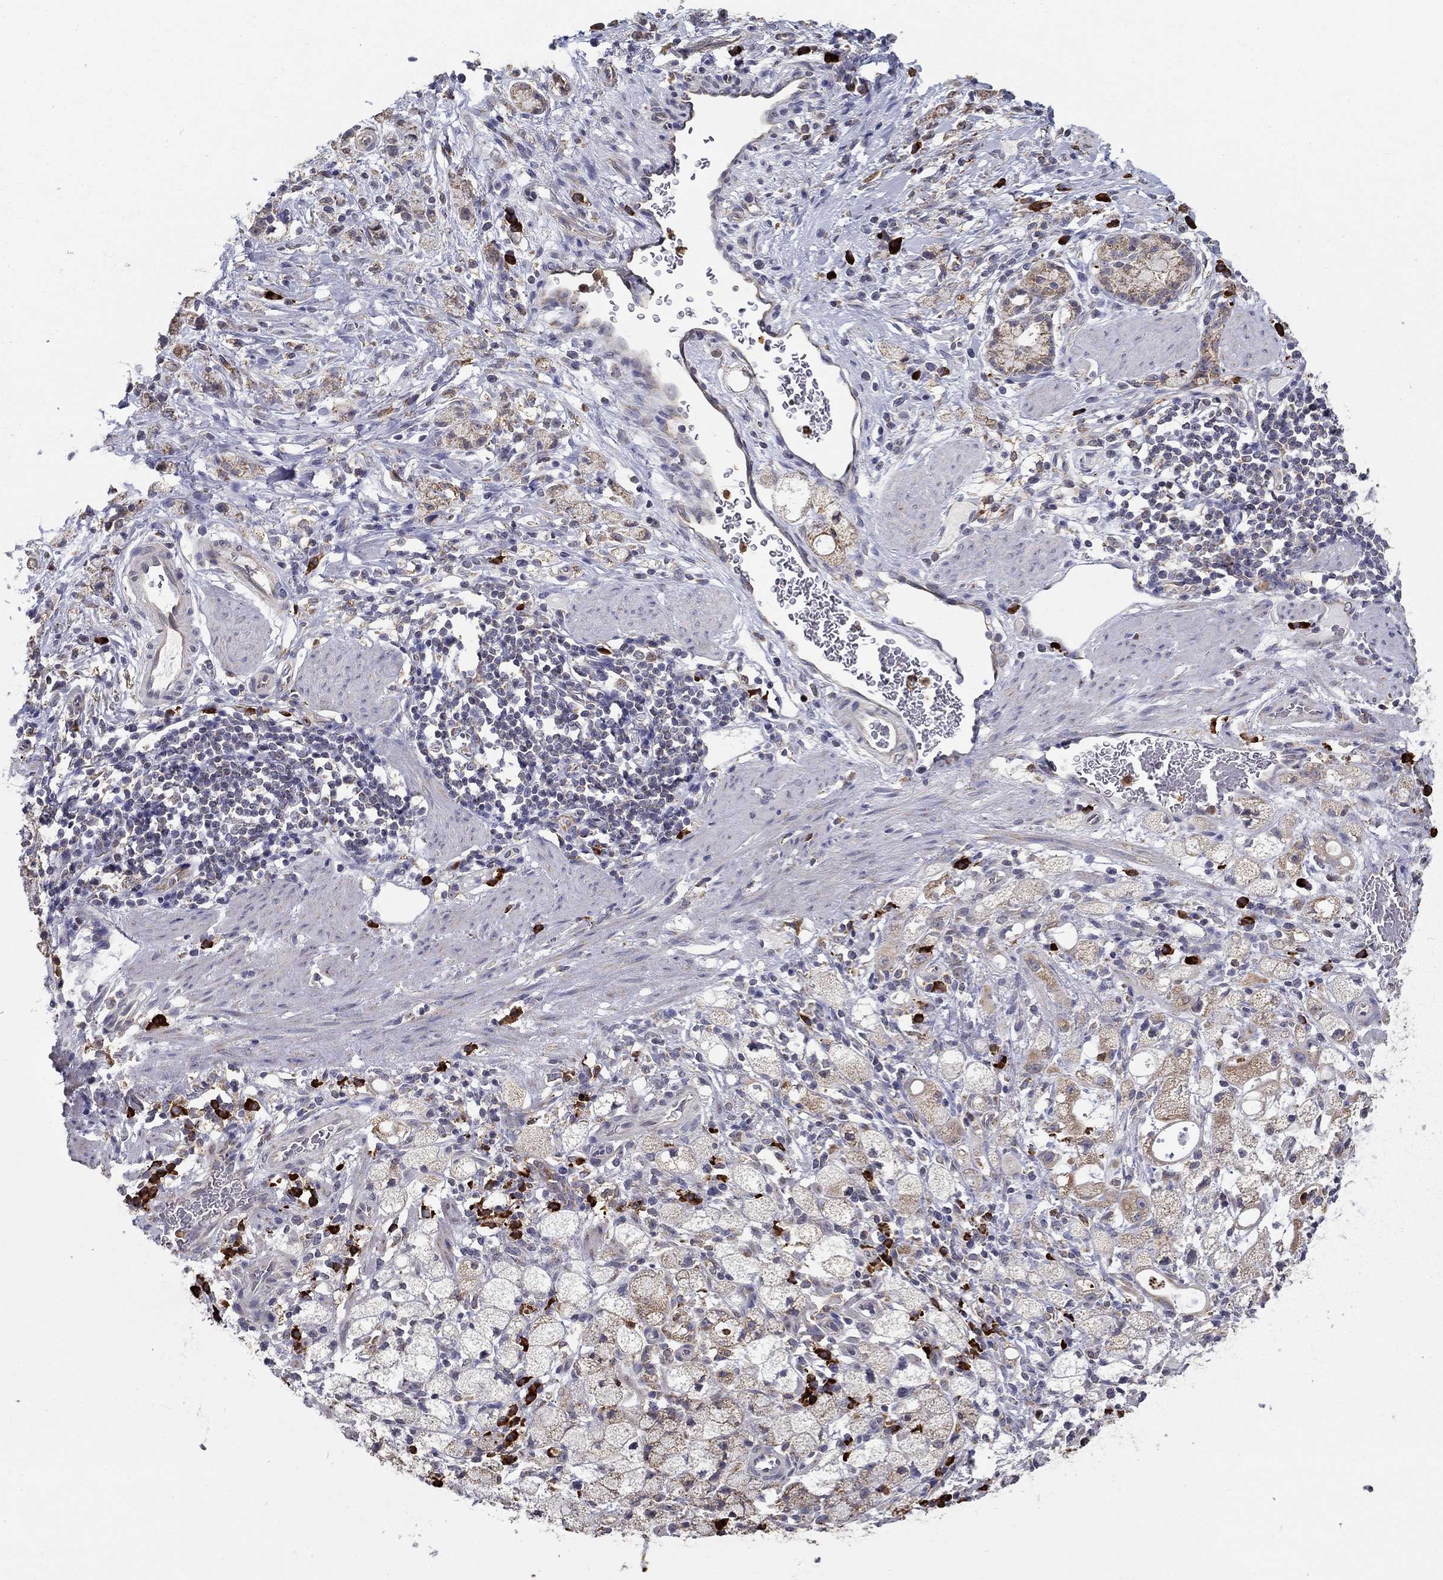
{"staining": {"intensity": "weak", "quantity": "25%-75%", "location": "cytoplasmic/membranous"}, "tissue": "stomach cancer", "cell_type": "Tumor cells", "image_type": "cancer", "snomed": [{"axis": "morphology", "description": "Adenocarcinoma, NOS"}, {"axis": "topography", "description": "Stomach"}], "caption": "Immunohistochemical staining of stomach cancer (adenocarcinoma) reveals low levels of weak cytoplasmic/membranous protein positivity in about 25%-75% of tumor cells. (DAB (3,3'-diaminobenzidine) = brown stain, brightfield microscopy at high magnification).", "gene": "PRDX4", "patient": {"sex": "male", "age": 58}}